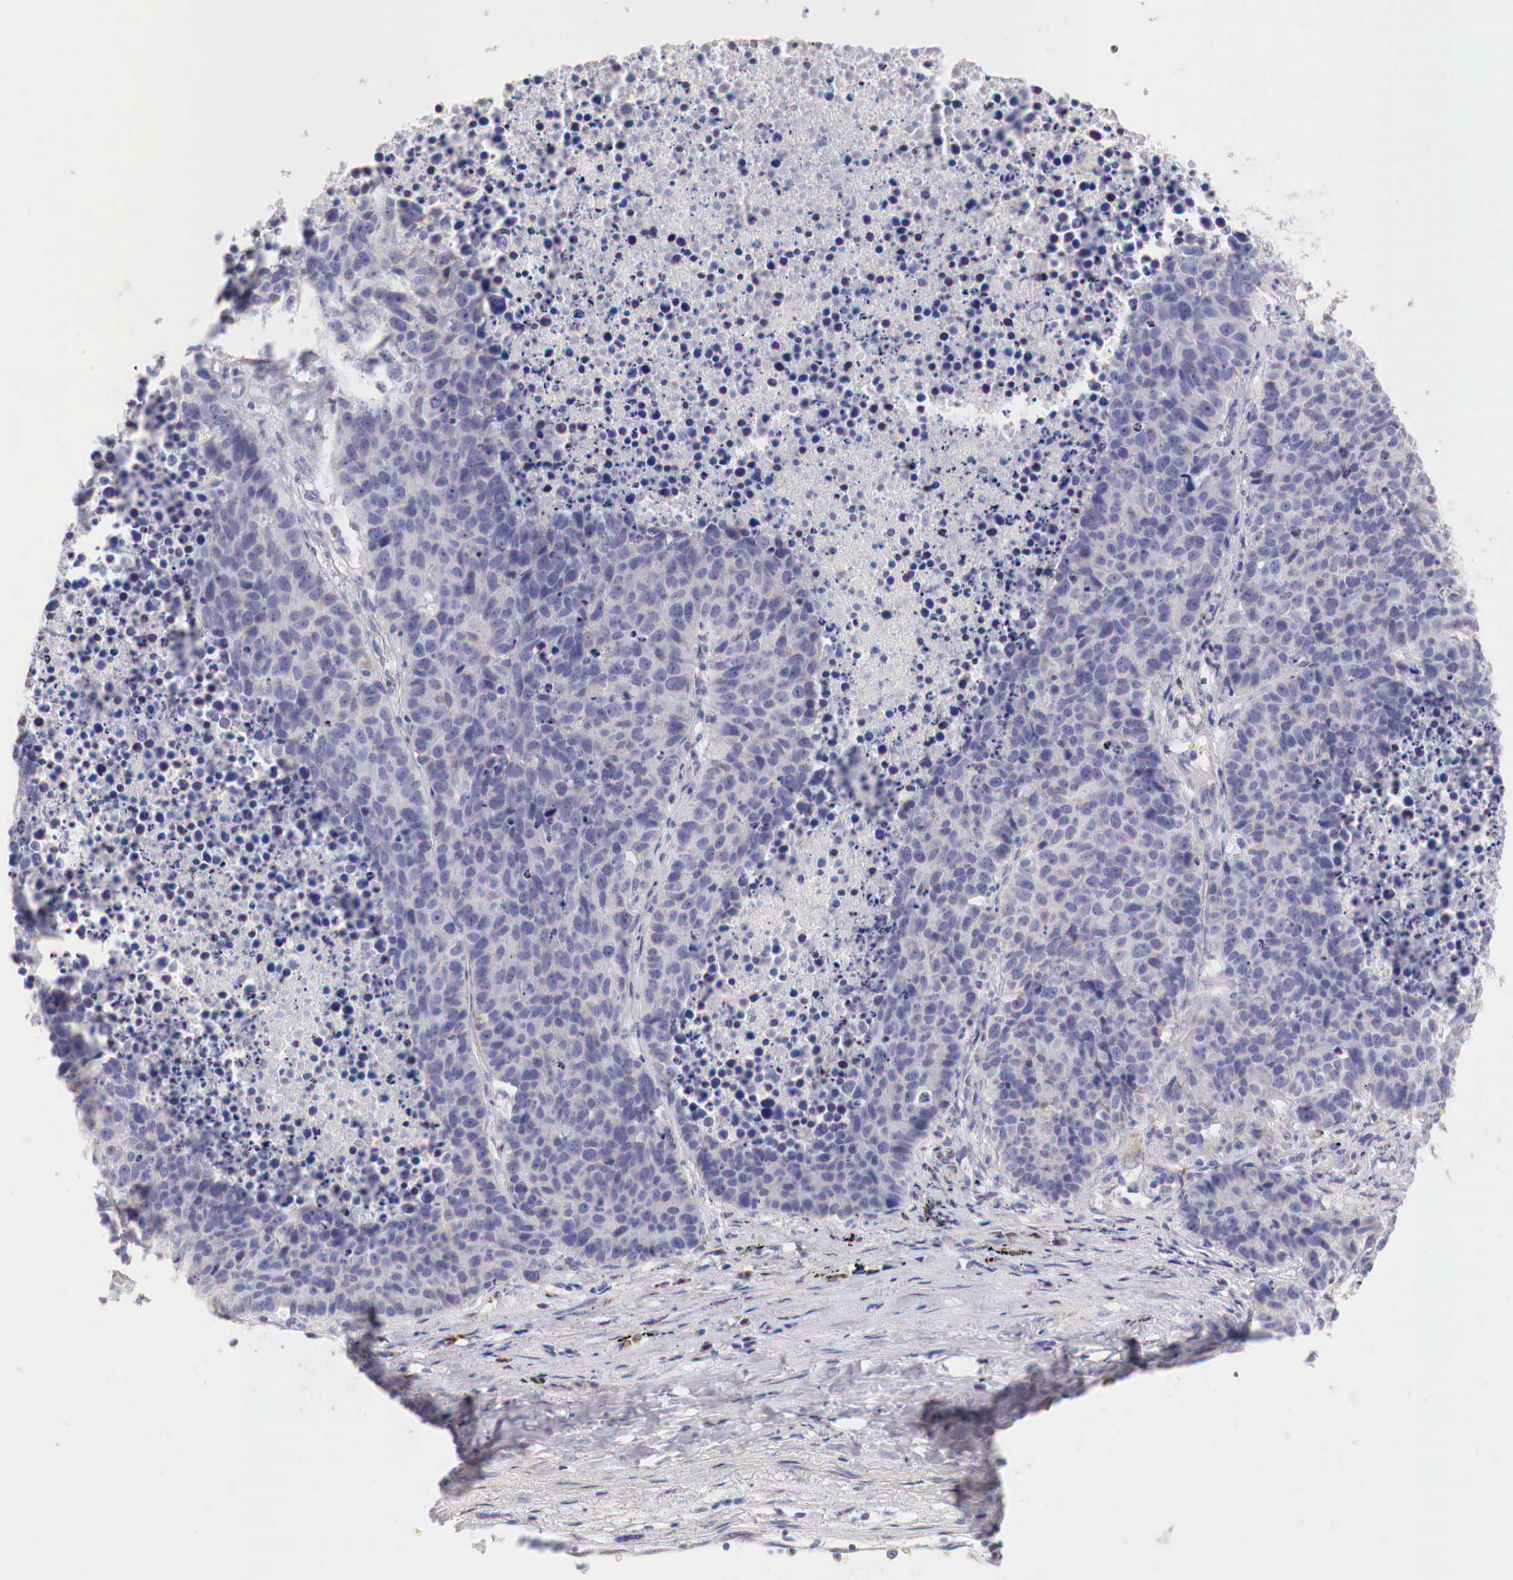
{"staining": {"intensity": "weak", "quantity": "<25%", "location": "cytoplasmic/membranous"}, "tissue": "lung cancer", "cell_type": "Tumor cells", "image_type": "cancer", "snomed": [{"axis": "morphology", "description": "Carcinoid, malignant, NOS"}, {"axis": "topography", "description": "Lung"}], "caption": "This is an IHC image of human lung cancer. There is no staining in tumor cells.", "gene": "IDH3G", "patient": {"sex": "male", "age": 60}}